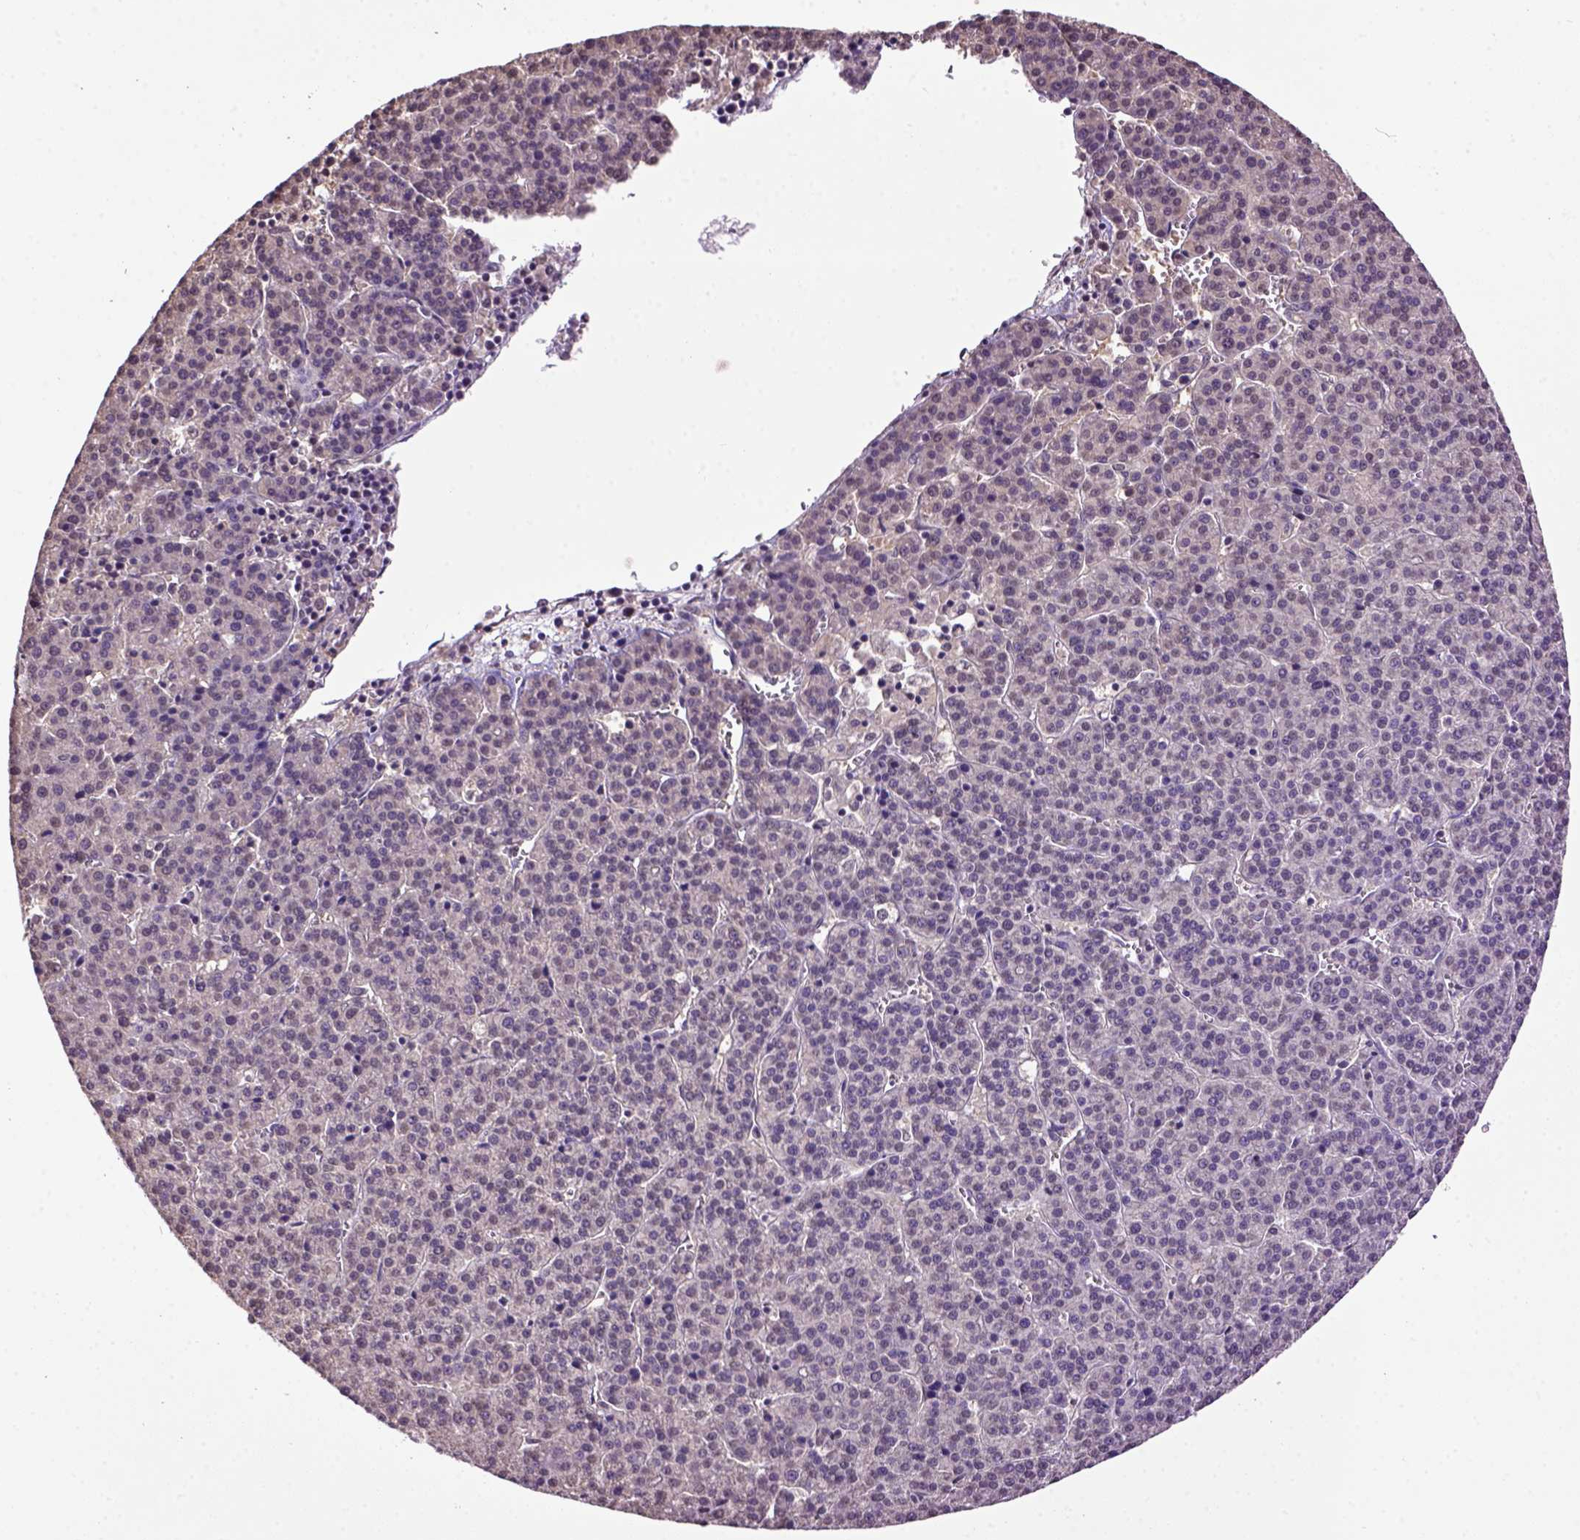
{"staining": {"intensity": "weak", "quantity": "<25%", "location": "cytoplasmic/membranous"}, "tissue": "liver cancer", "cell_type": "Tumor cells", "image_type": "cancer", "snomed": [{"axis": "morphology", "description": "Carcinoma, Hepatocellular, NOS"}, {"axis": "topography", "description": "Liver"}], "caption": "Immunohistochemical staining of hepatocellular carcinoma (liver) exhibits no significant staining in tumor cells.", "gene": "WDR17", "patient": {"sex": "female", "age": 58}}